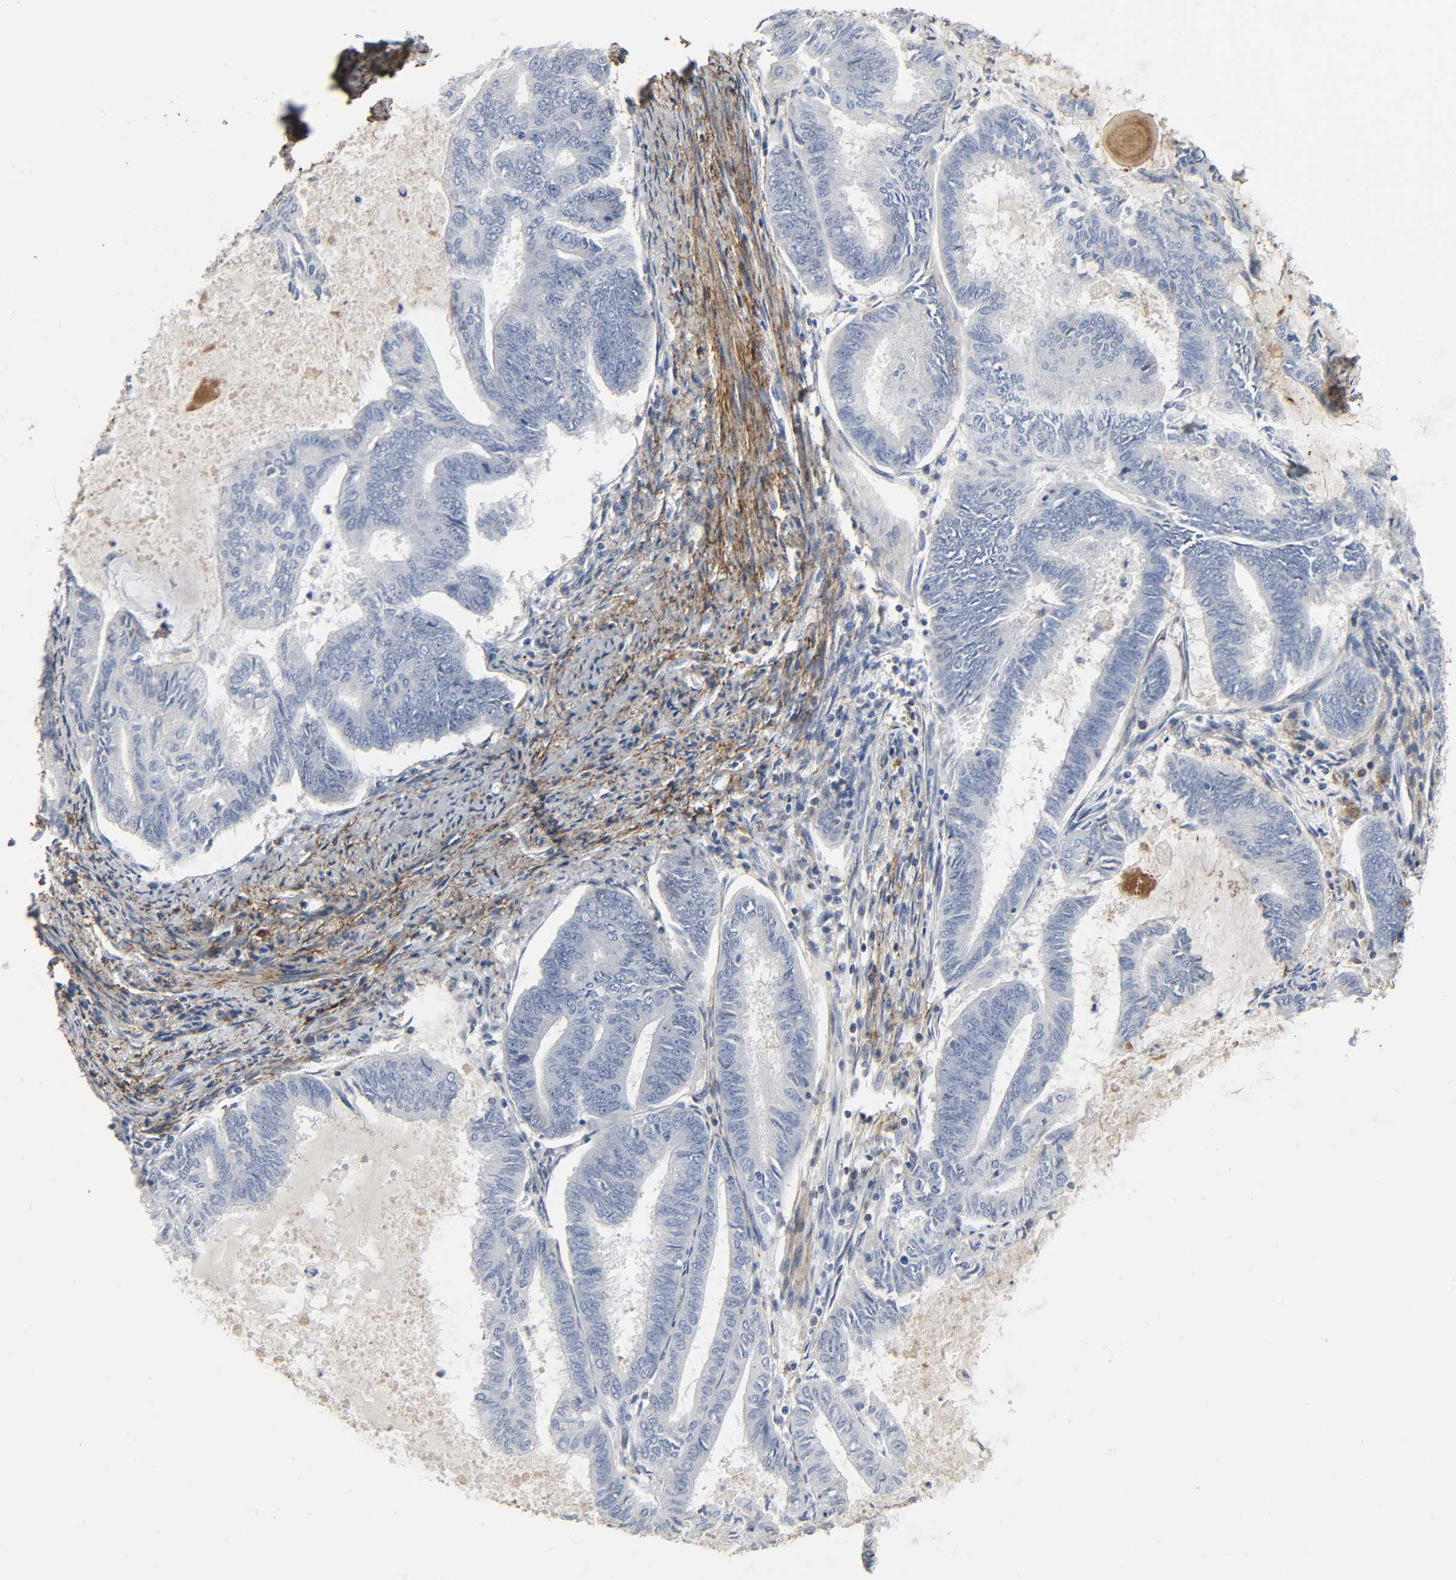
{"staining": {"intensity": "negative", "quantity": "none", "location": "none"}, "tissue": "endometrial cancer", "cell_type": "Tumor cells", "image_type": "cancer", "snomed": [{"axis": "morphology", "description": "Adenocarcinoma, NOS"}, {"axis": "topography", "description": "Endometrium"}], "caption": "This micrograph is of endometrial cancer stained with immunohistochemistry to label a protein in brown with the nuclei are counter-stained blue. There is no staining in tumor cells.", "gene": "FBLN5", "patient": {"sex": "female", "age": 86}}